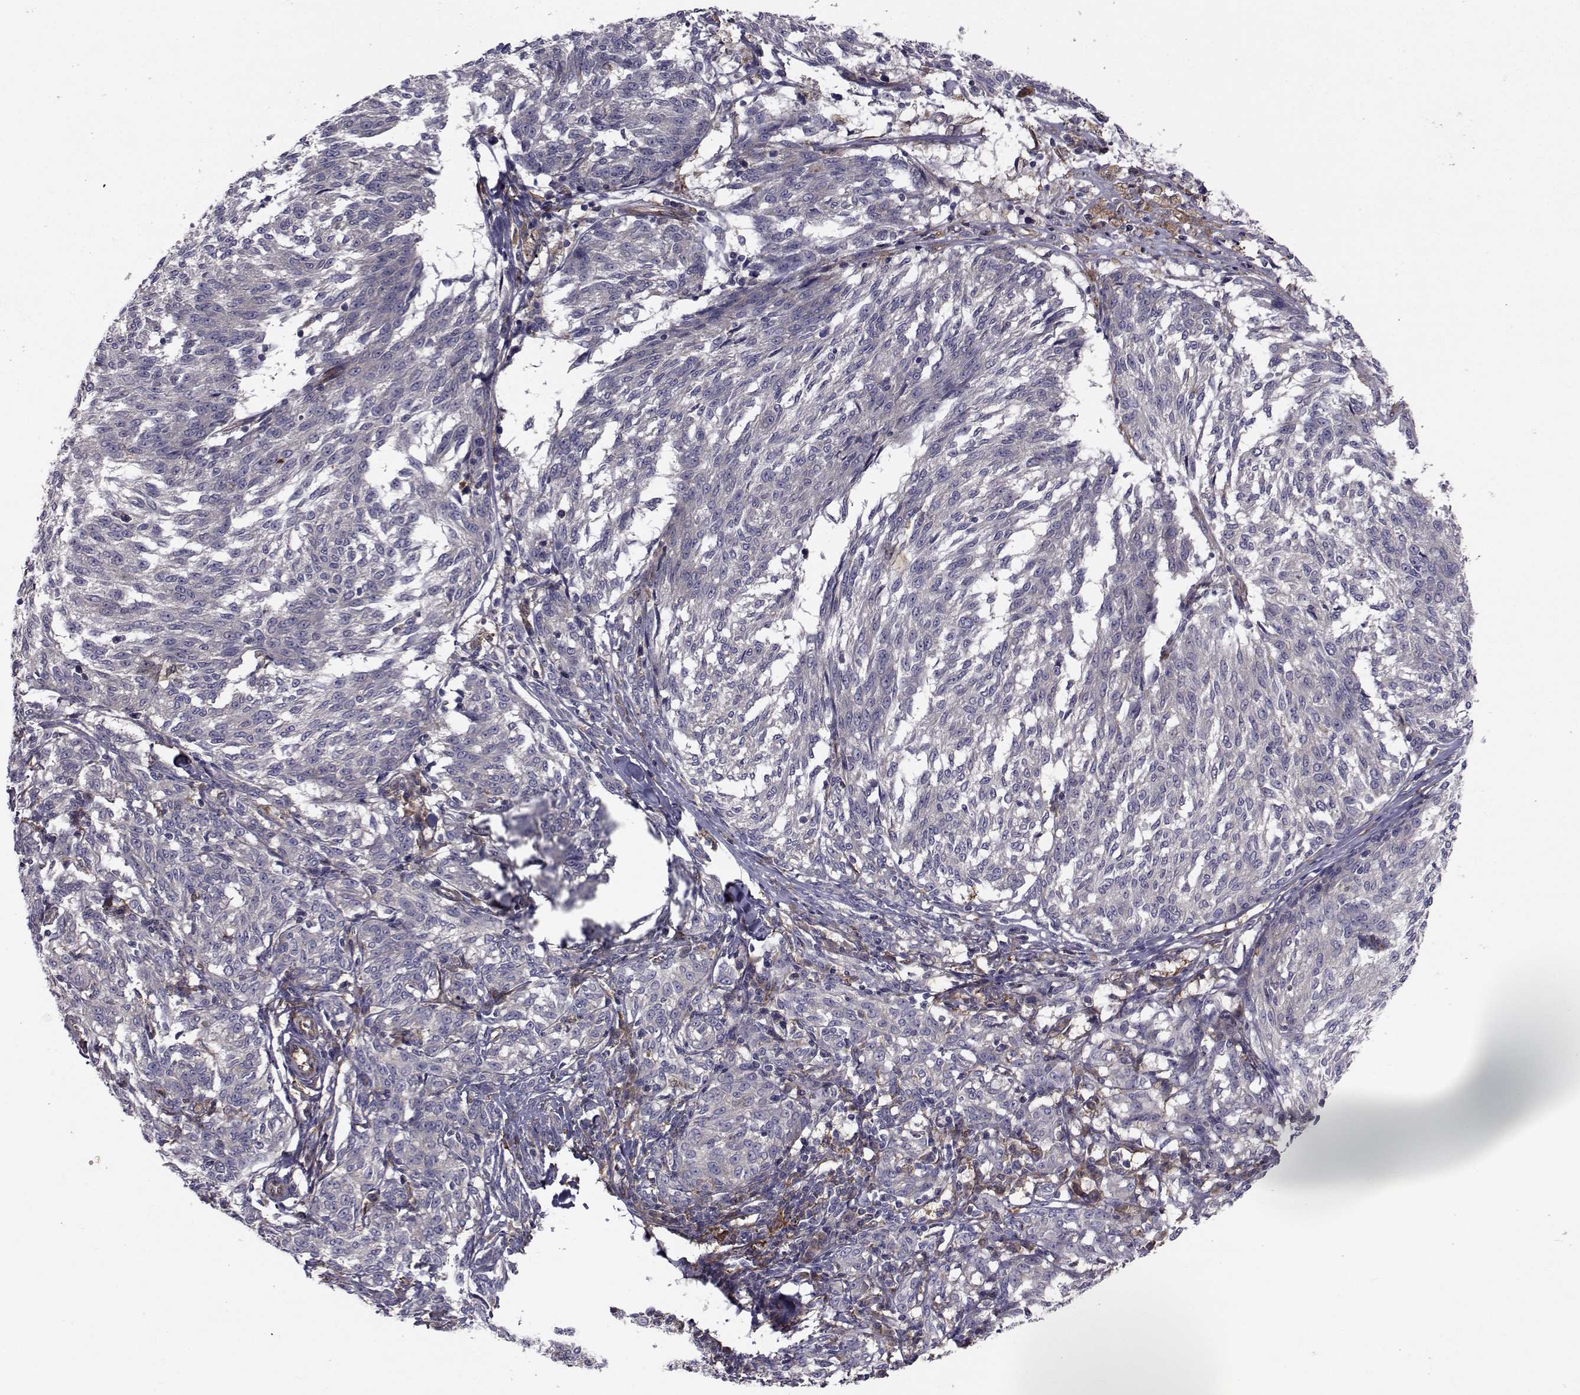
{"staining": {"intensity": "negative", "quantity": "none", "location": "none"}, "tissue": "melanoma", "cell_type": "Tumor cells", "image_type": "cancer", "snomed": [{"axis": "morphology", "description": "Malignant melanoma, NOS"}, {"axis": "topography", "description": "Skin"}], "caption": "Immunohistochemical staining of melanoma shows no significant expression in tumor cells. (DAB IHC visualized using brightfield microscopy, high magnification).", "gene": "TRIP10", "patient": {"sex": "female", "age": 72}}